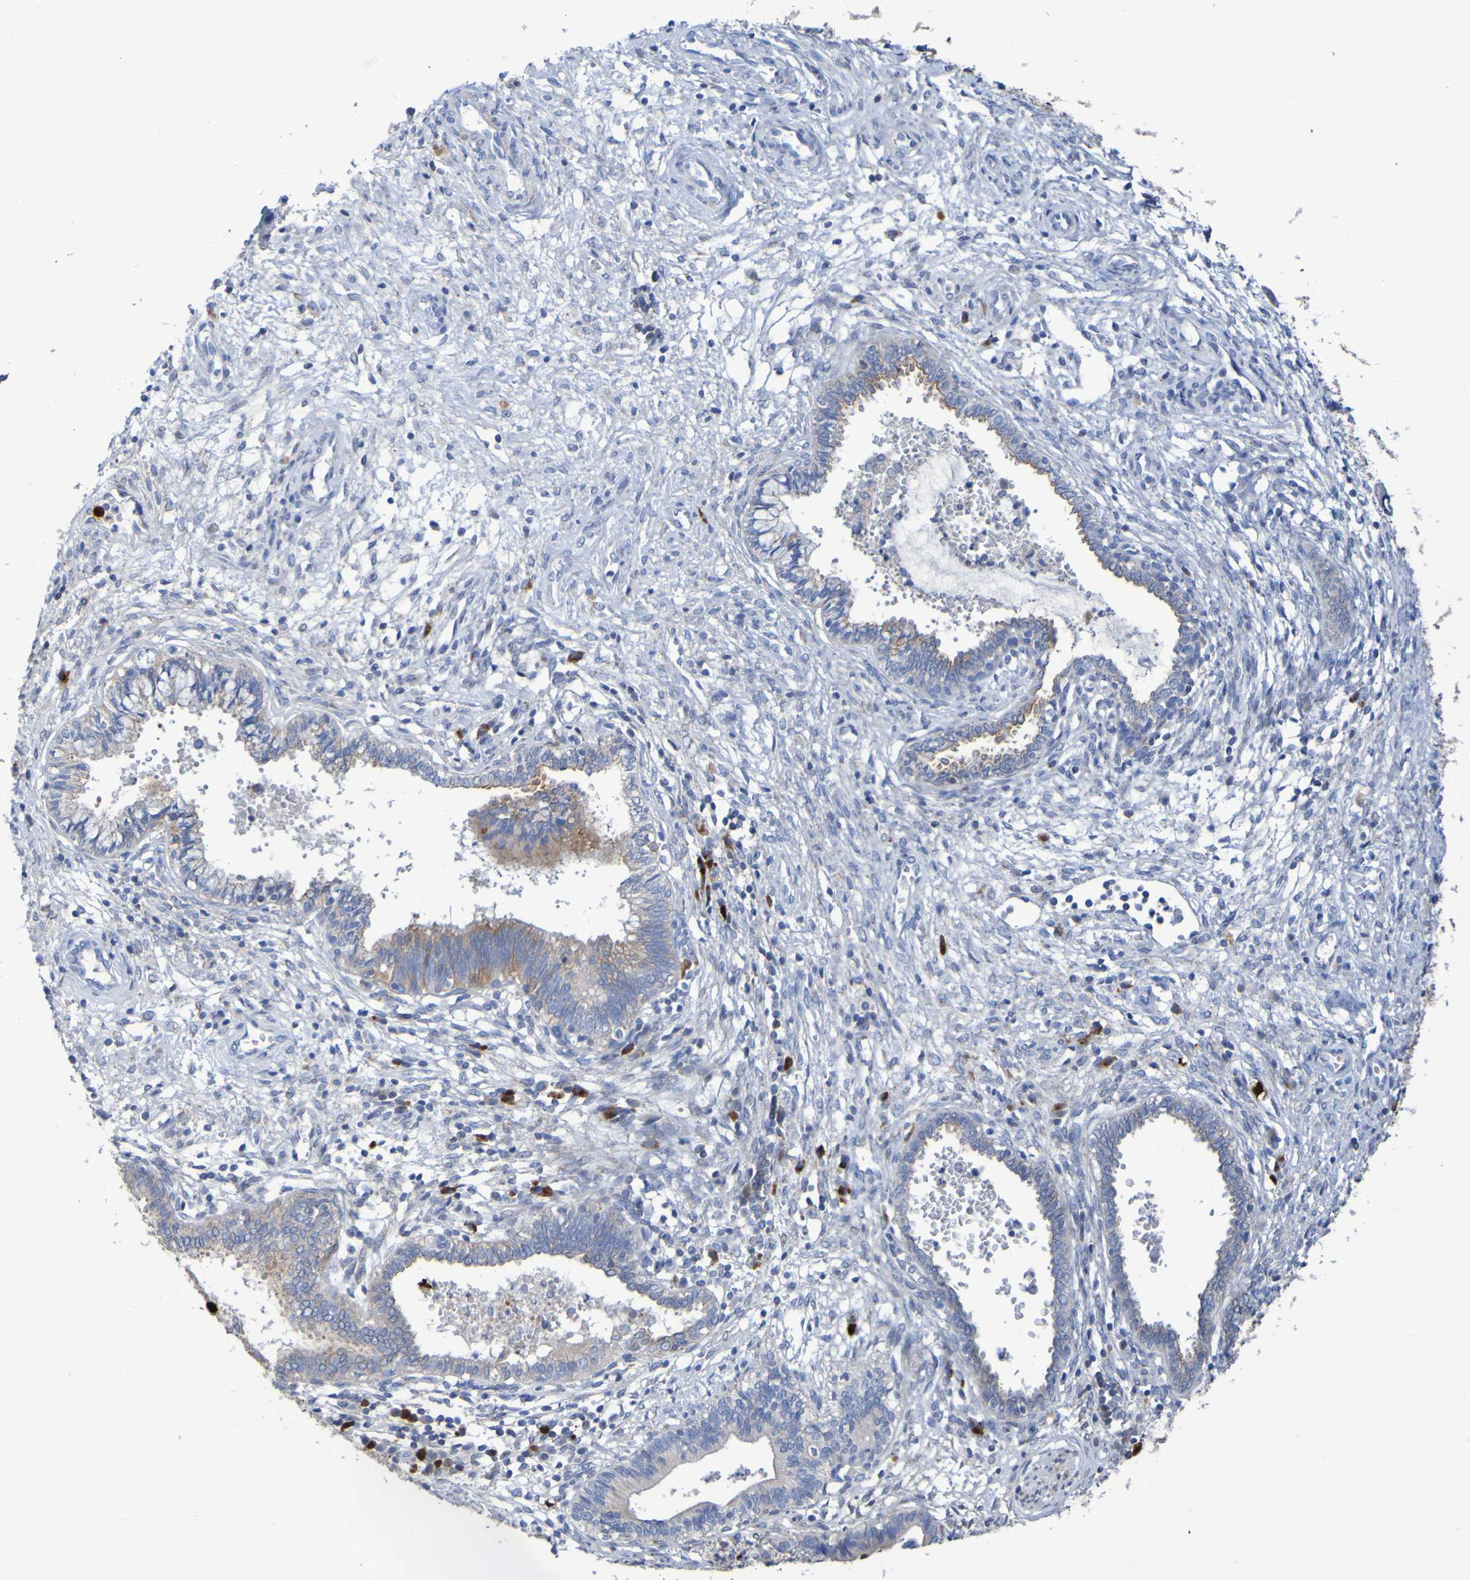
{"staining": {"intensity": "moderate", "quantity": "<25%", "location": "cytoplasmic/membranous"}, "tissue": "cervical cancer", "cell_type": "Tumor cells", "image_type": "cancer", "snomed": [{"axis": "morphology", "description": "Adenocarcinoma, NOS"}, {"axis": "topography", "description": "Cervix"}], "caption": "IHC (DAB) staining of cervical cancer shows moderate cytoplasmic/membranous protein positivity in about <25% of tumor cells.", "gene": "C11orf24", "patient": {"sex": "female", "age": 44}}